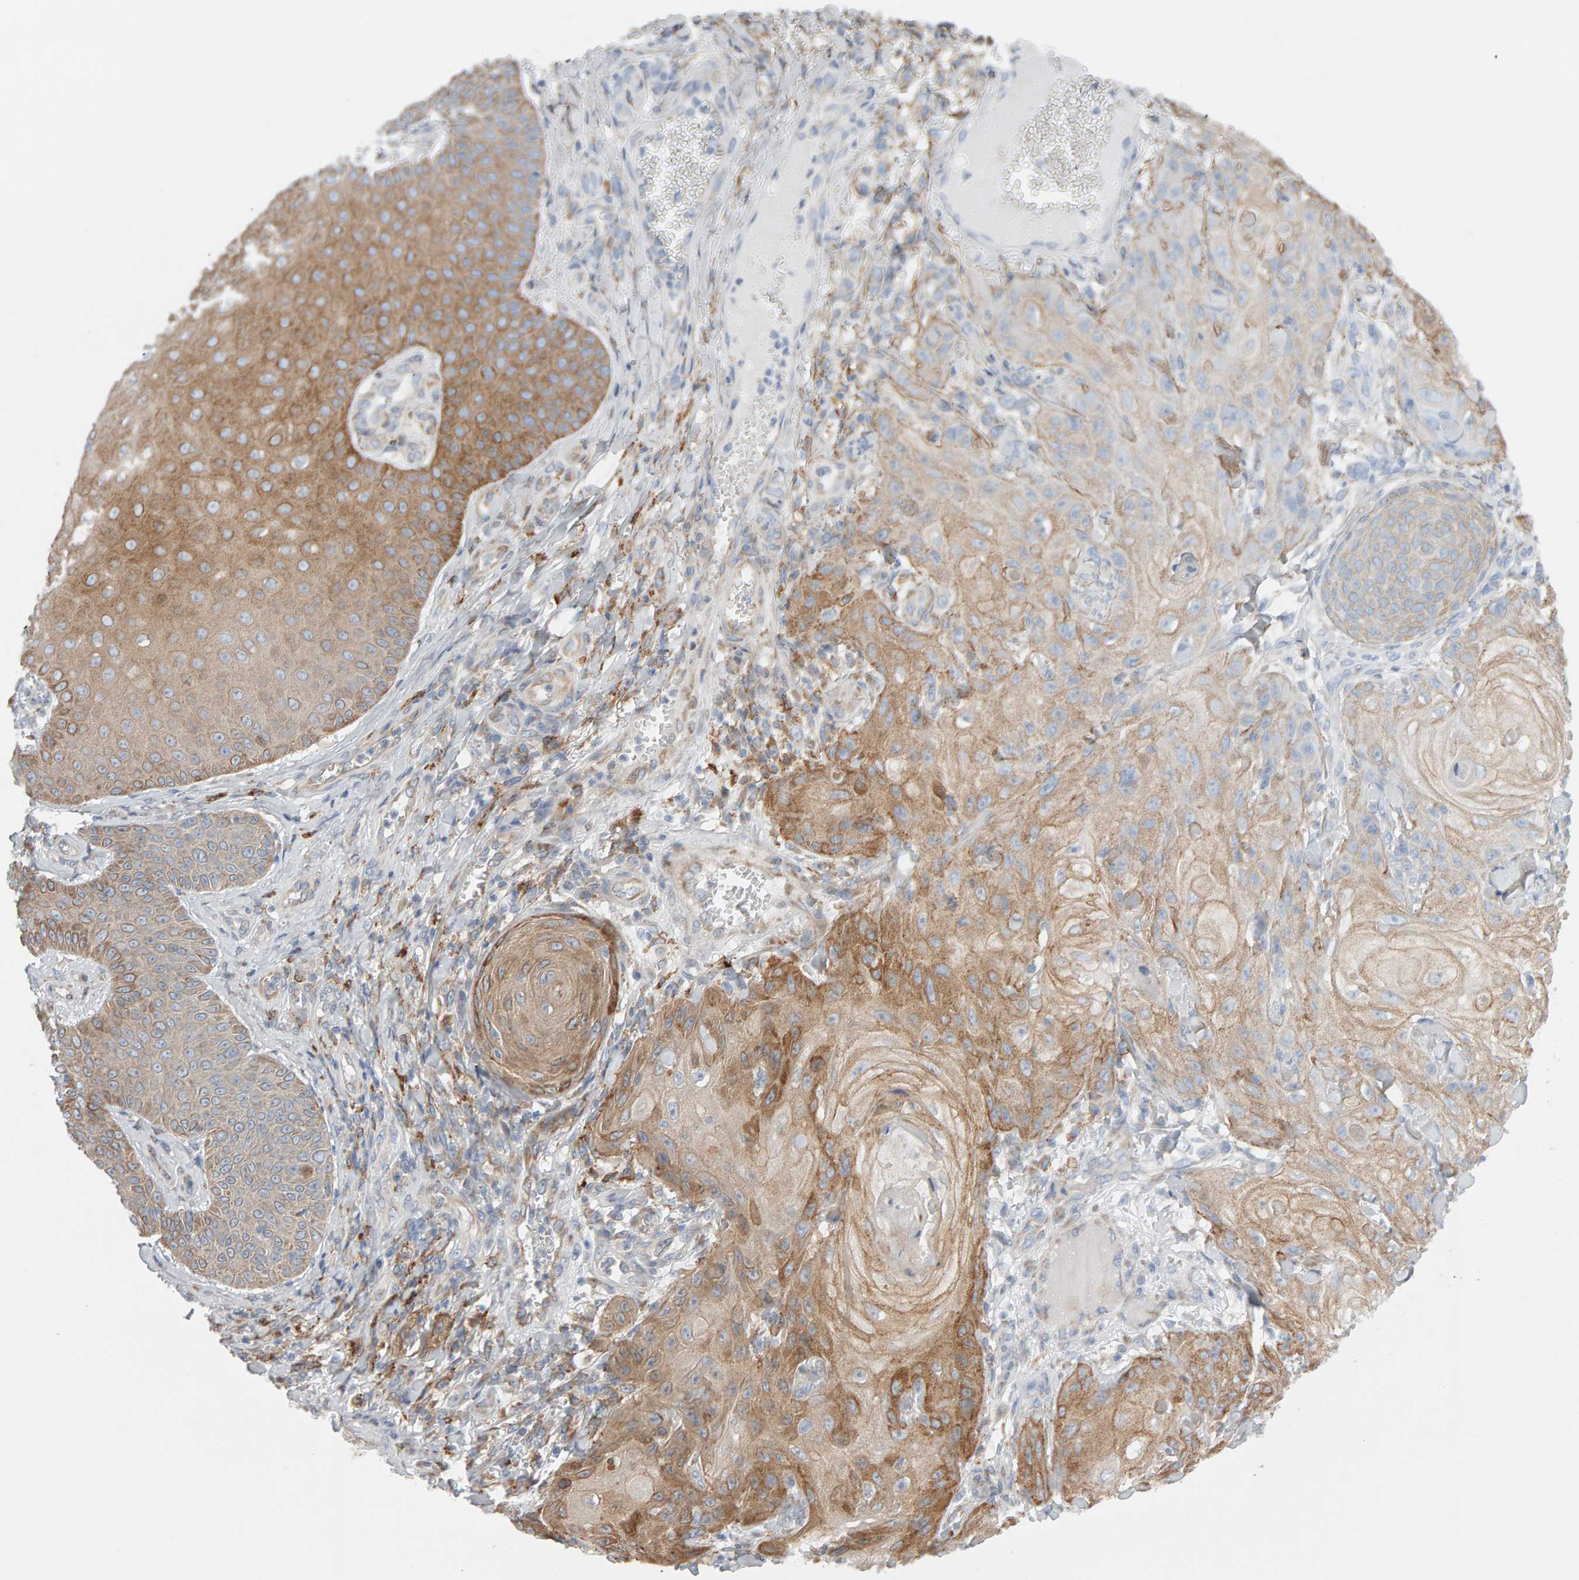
{"staining": {"intensity": "moderate", "quantity": "25%-75%", "location": "cytoplasmic/membranous"}, "tissue": "skin cancer", "cell_type": "Tumor cells", "image_type": "cancer", "snomed": [{"axis": "morphology", "description": "Squamous cell carcinoma, NOS"}, {"axis": "topography", "description": "Skin"}], "caption": "An immunohistochemistry (IHC) image of tumor tissue is shown. Protein staining in brown highlights moderate cytoplasmic/membranous positivity in skin squamous cell carcinoma within tumor cells.", "gene": "ENGASE", "patient": {"sex": "male", "age": 74}}